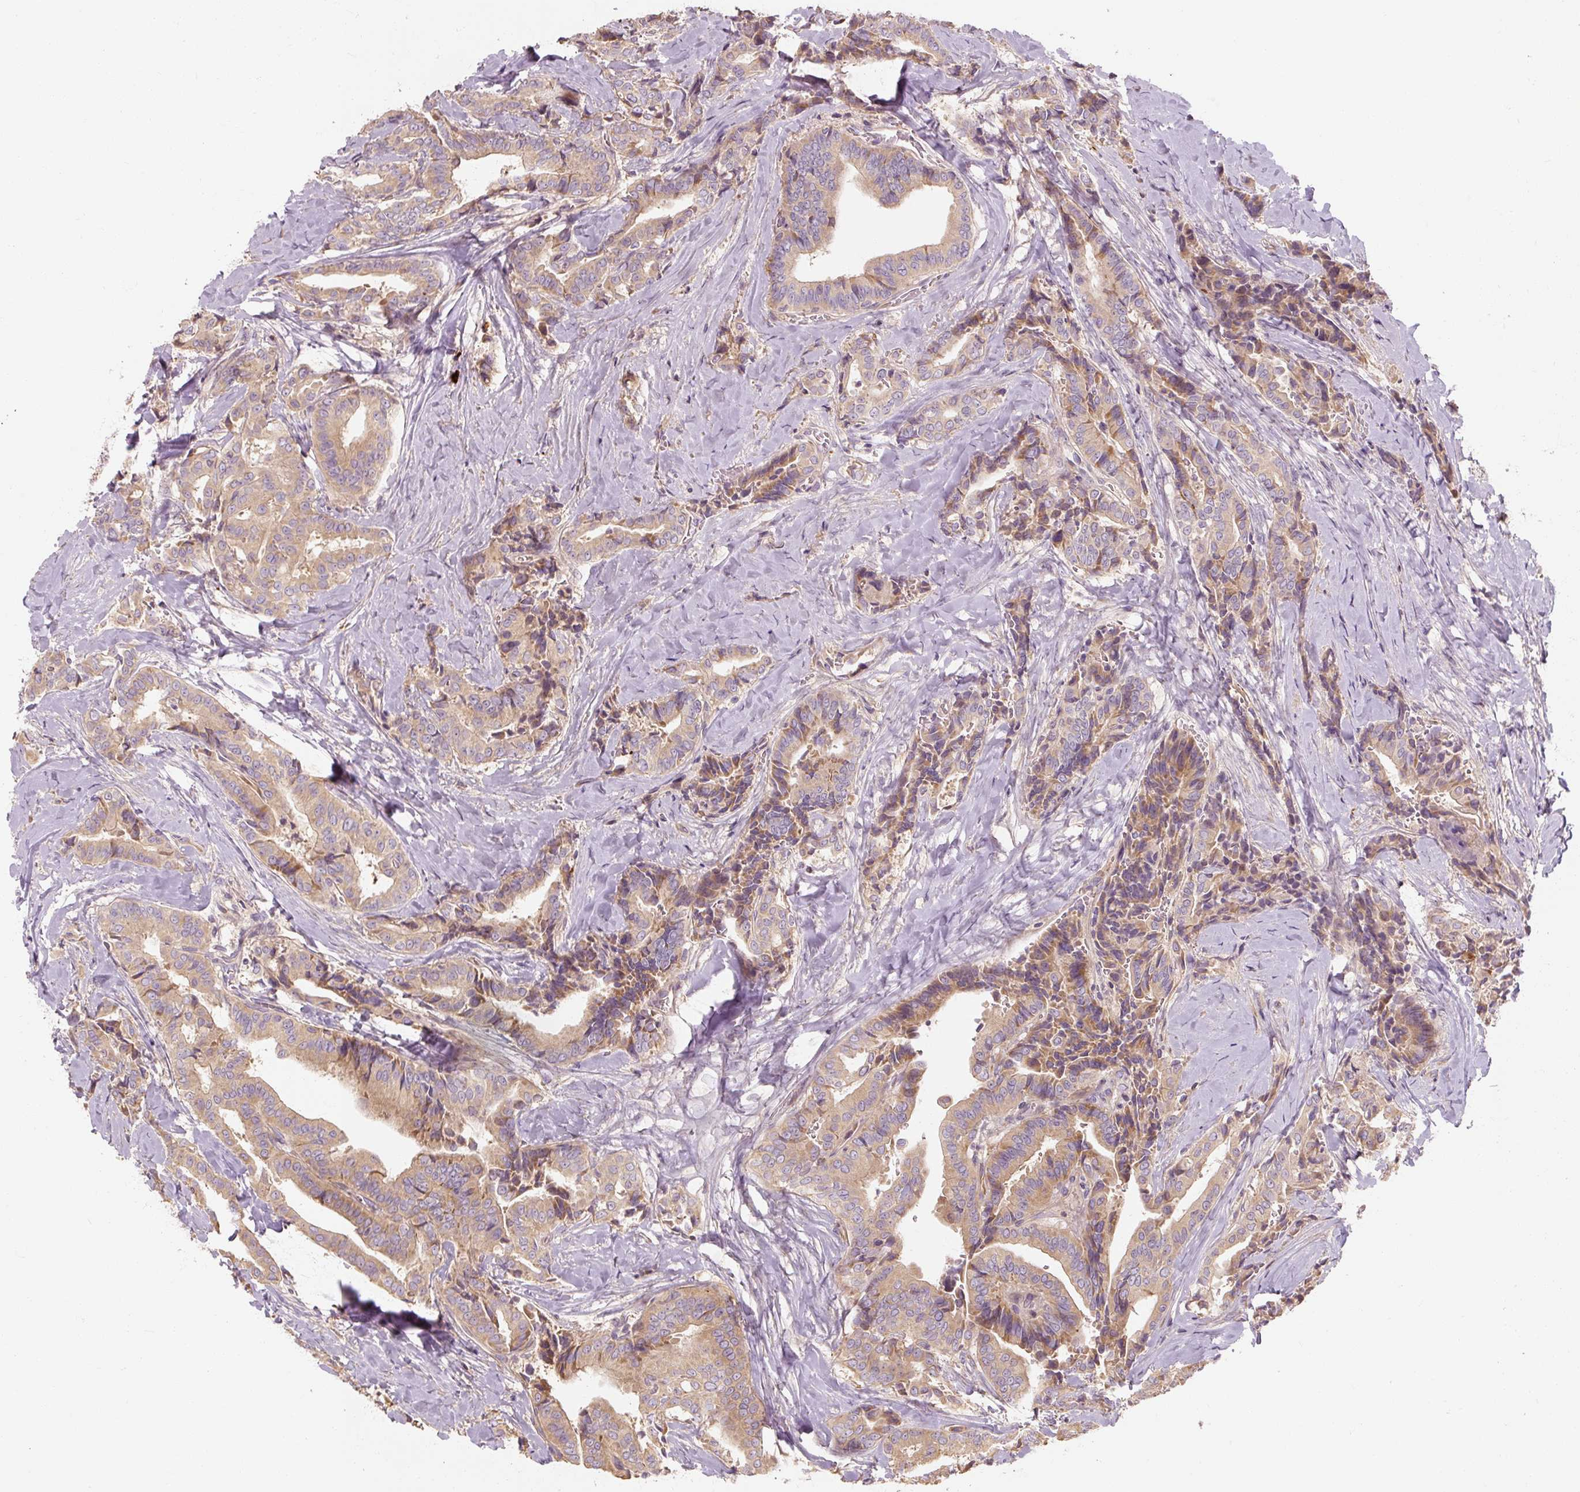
{"staining": {"intensity": "moderate", "quantity": "25%-75%", "location": "cytoplasmic/membranous"}, "tissue": "thyroid cancer", "cell_type": "Tumor cells", "image_type": "cancer", "snomed": [{"axis": "morphology", "description": "Papillary adenocarcinoma, NOS"}, {"axis": "topography", "description": "Thyroid gland"}], "caption": "This is an image of immunohistochemistry staining of papillary adenocarcinoma (thyroid), which shows moderate expression in the cytoplasmic/membranous of tumor cells.", "gene": "RB1CC1", "patient": {"sex": "male", "age": 61}}